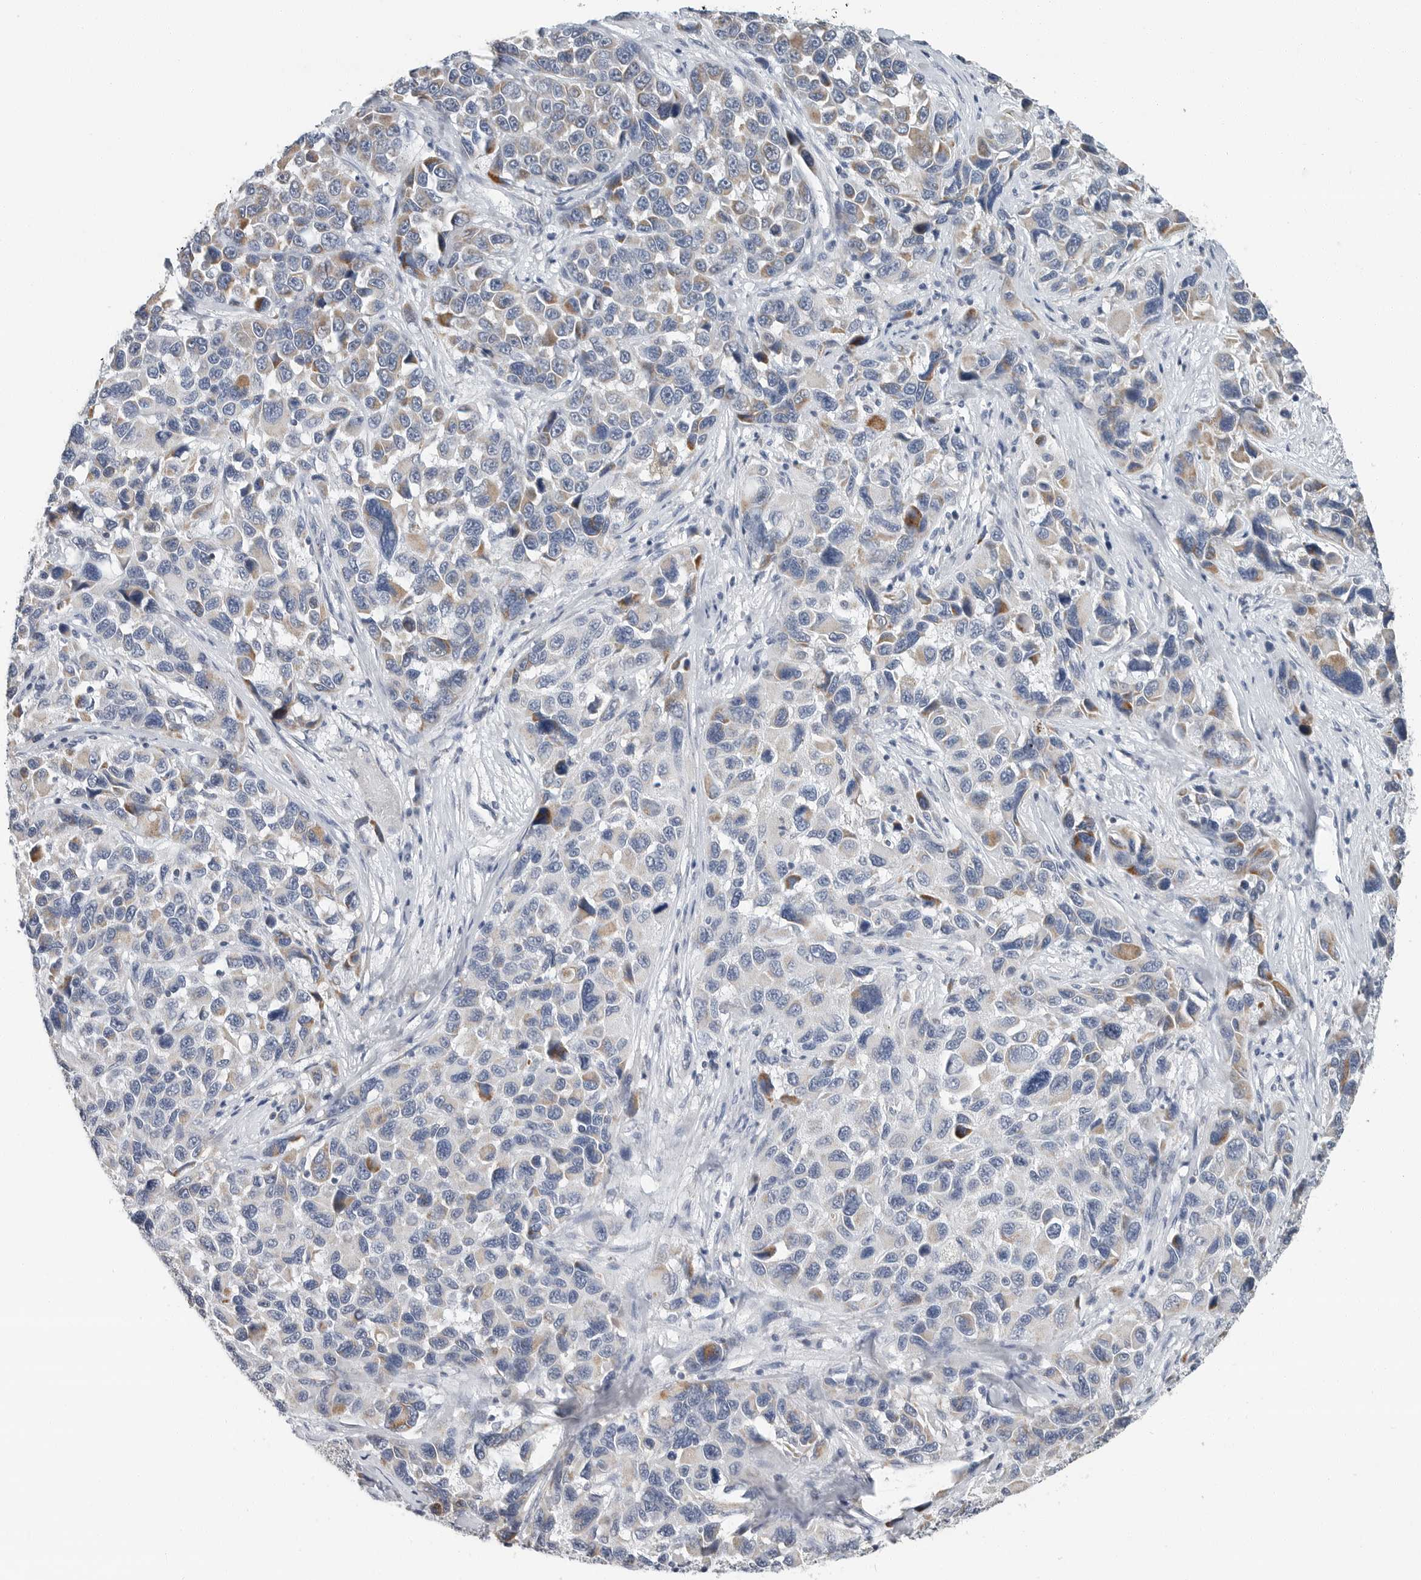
{"staining": {"intensity": "moderate", "quantity": "25%-75%", "location": "cytoplasmic/membranous"}, "tissue": "melanoma", "cell_type": "Tumor cells", "image_type": "cancer", "snomed": [{"axis": "morphology", "description": "Malignant melanoma, NOS"}, {"axis": "topography", "description": "Skin"}], "caption": "The immunohistochemical stain shows moderate cytoplasmic/membranous expression in tumor cells of melanoma tissue.", "gene": "PLN", "patient": {"sex": "male", "age": 53}}